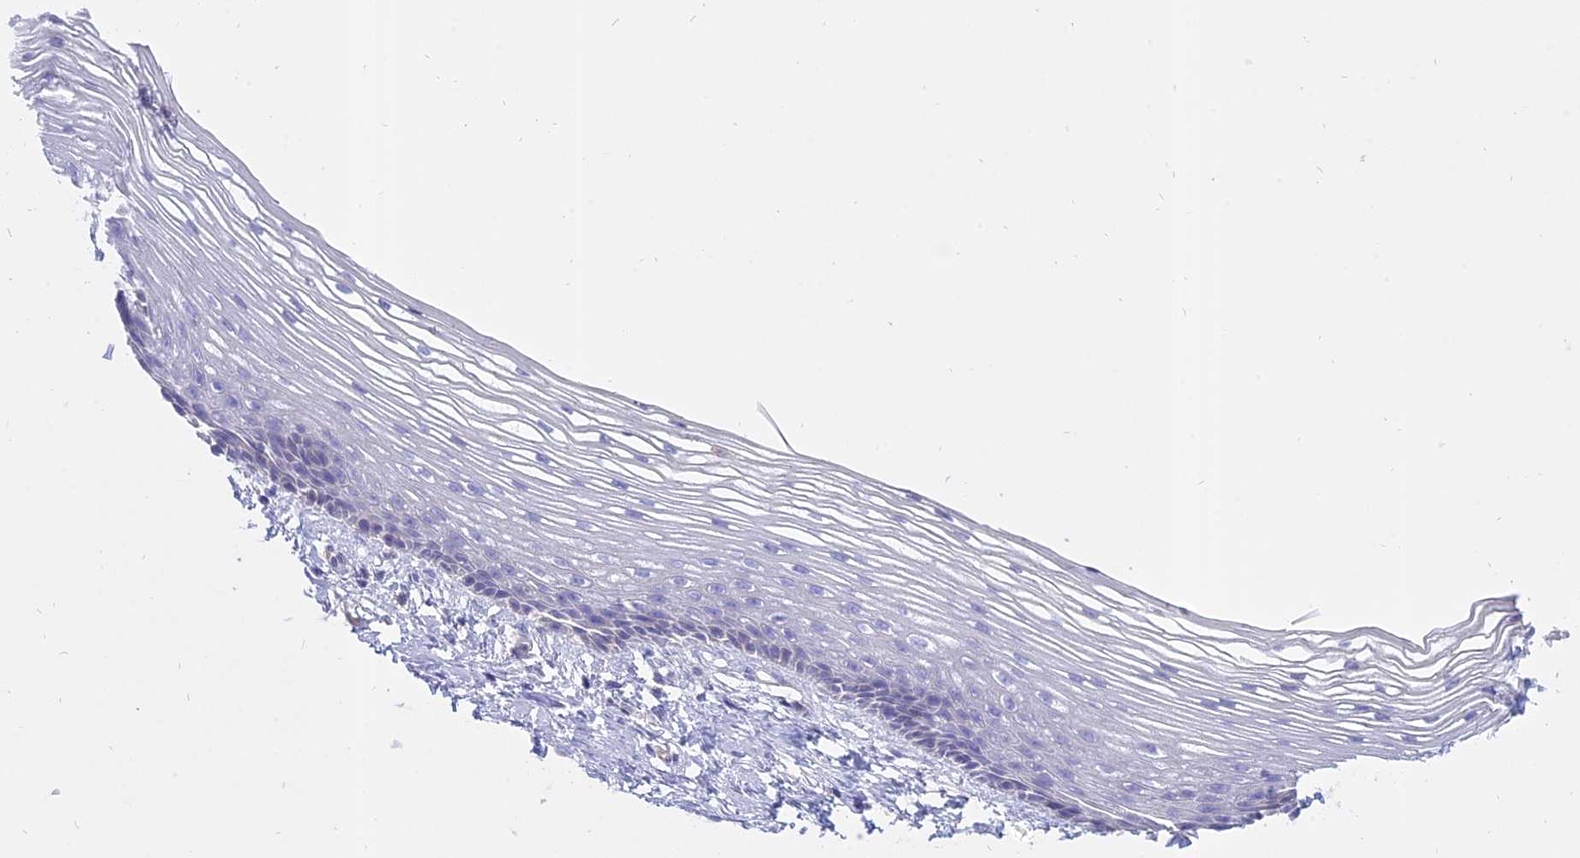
{"staining": {"intensity": "negative", "quantity": "none", "location": "none"}, "tissue": "vagina", "cell_type": "Squamous epithelial cells", "image_type": "normal", "snomed": [{"axis": "morphology", "description": "Normal tissue, NOS"}, {"axis": "topography", "description": "Vagina"}], "caption": "Image shows no significant protein positivity in squamous epithelial cells of normal vagina.", "gene": "AHCYL1", "patient": {"sex": "female", "age": 46}}